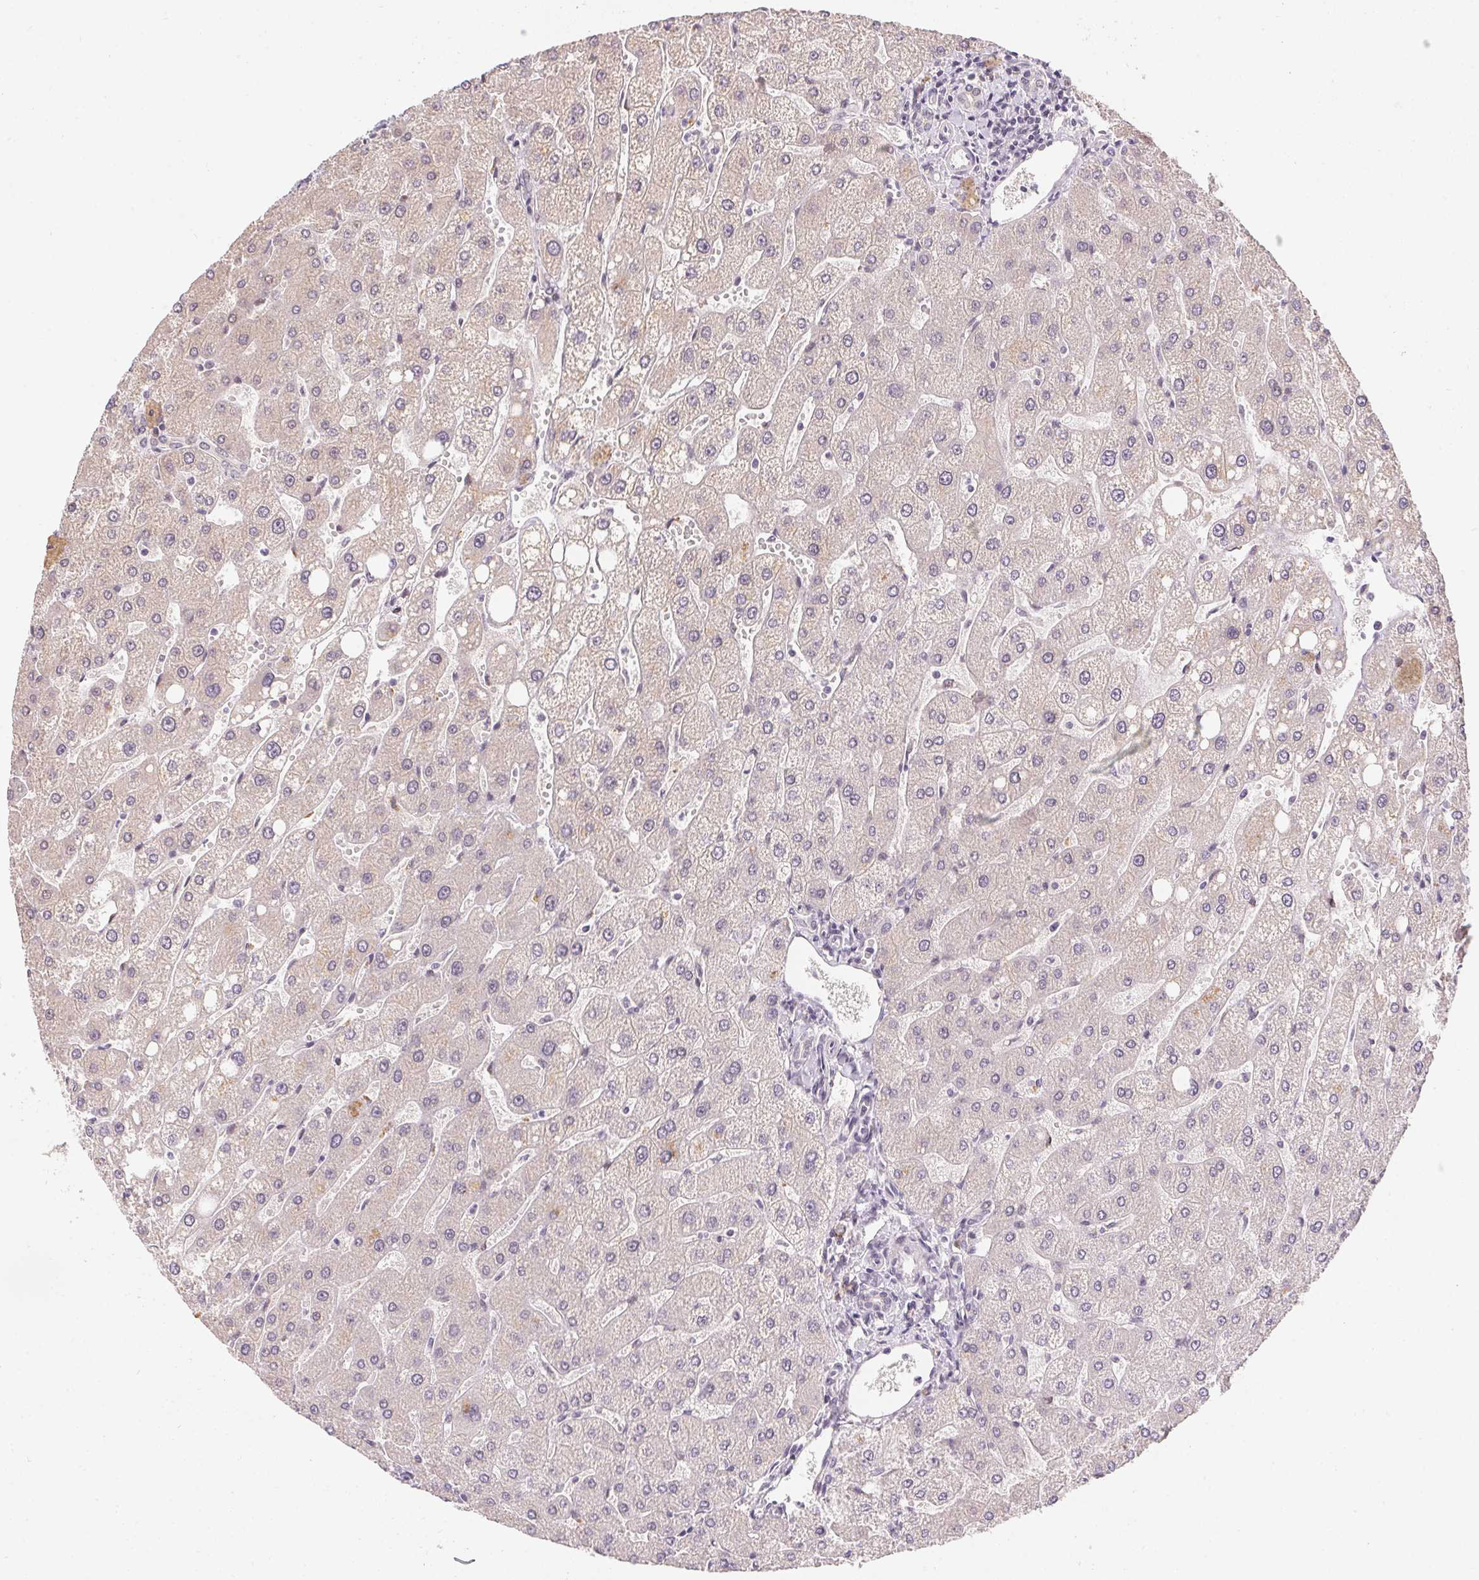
{"staining": {"intensity": "negative", "quantity": "none", "location": "none"}, "tissue": "liver", "cell_type": "Cholangiocytes", "image_type": "normal", "snomed": [{"axis": "morphology", "description": "Normal tissue, NOS"}, {"axis": "topography", "description": "Liver"}], "caption": "This histopathology image is of benign liver stained with immunohistochemistry (IHC) to label a protein in brown with the nuclei are counter-stained blue. There is no expression in cholangiocytes.", "gene": "KDM4D", "patient": {"sex": "male", "age": 67}}